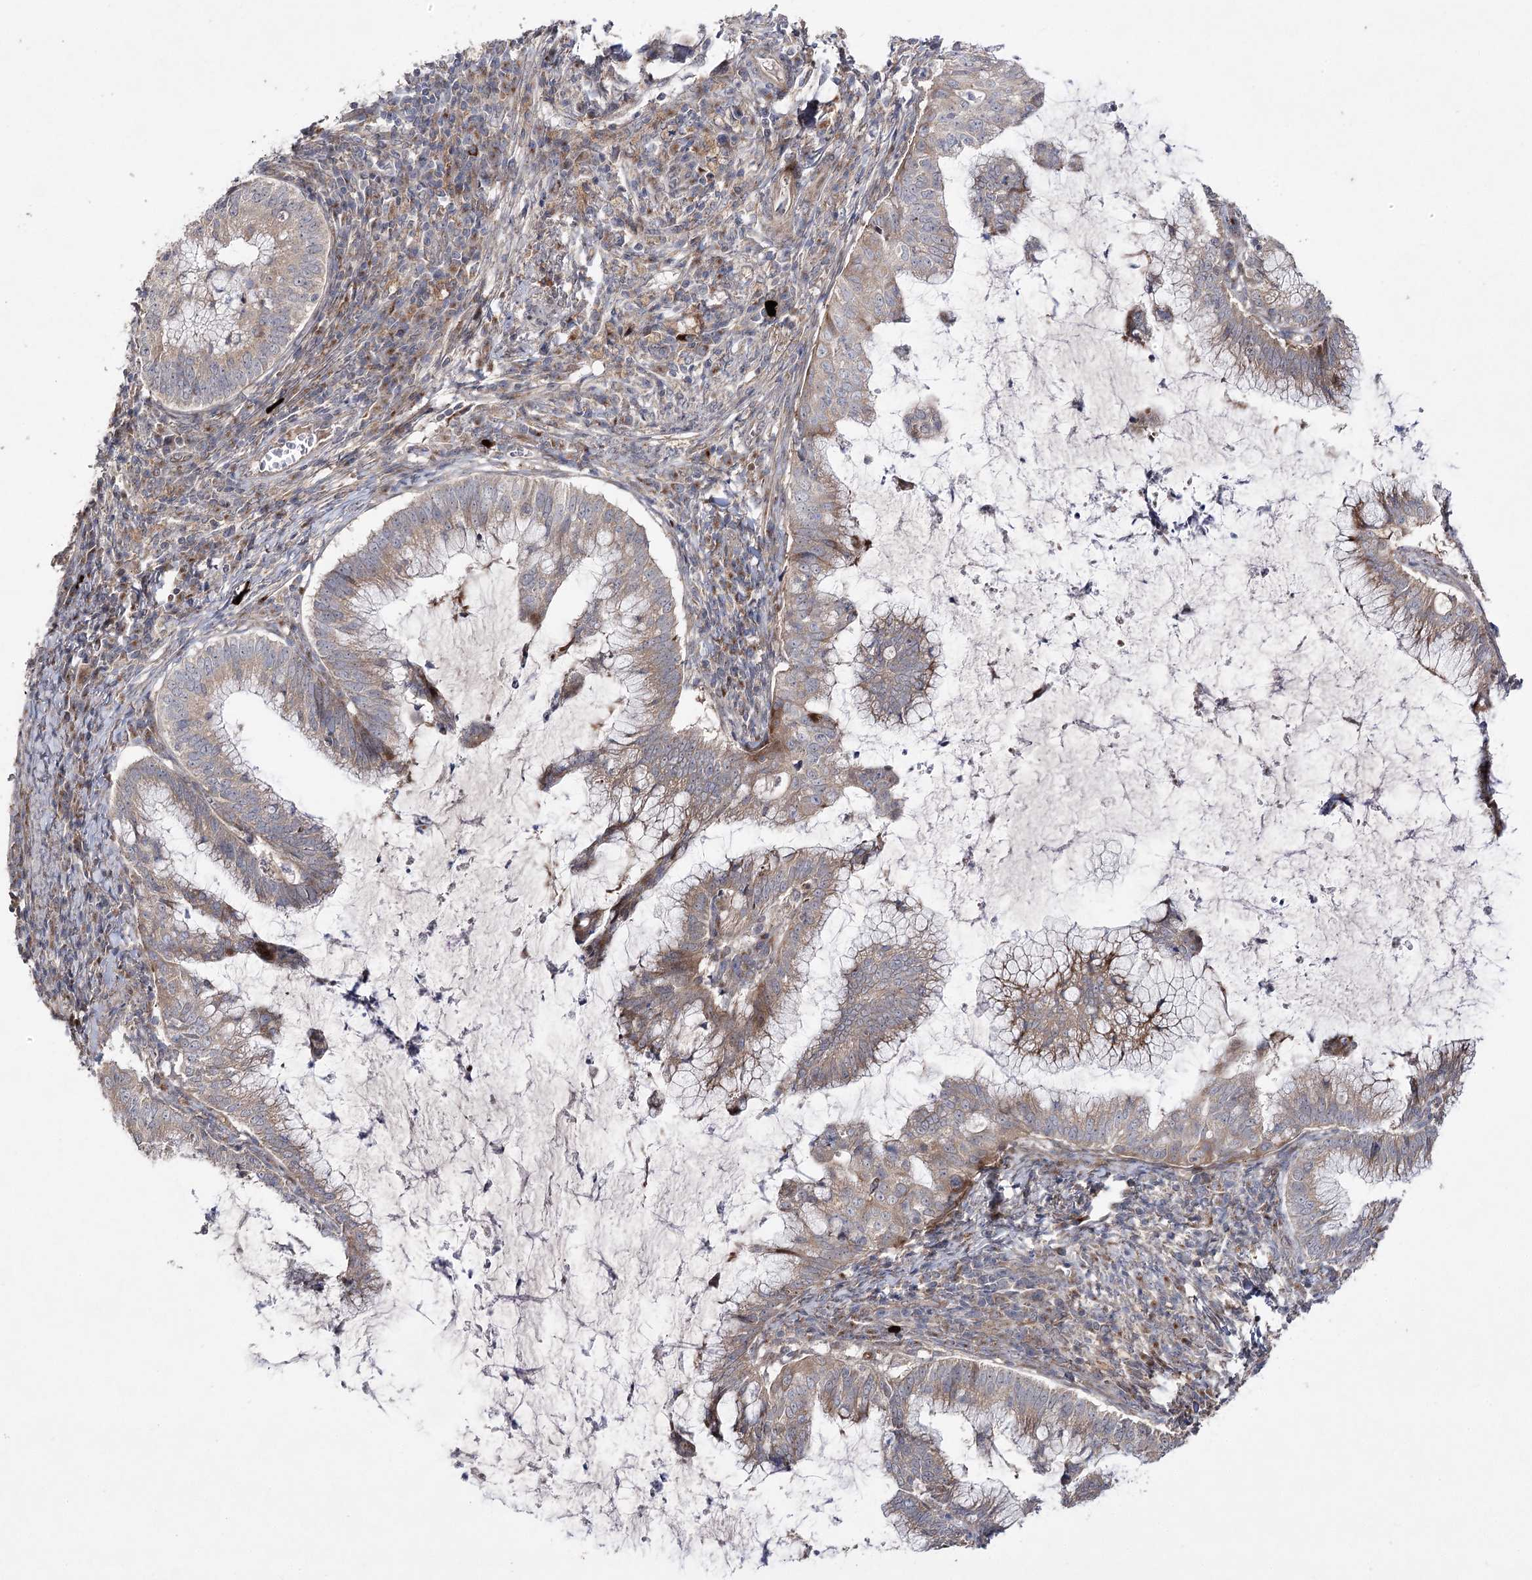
{"staining": {"intensity": "weak", "quantity": ">75%", "location": "cytoplasmic/membranous"}, "tissue": "cervical cancer", "cell_type": "Tumor cells", "image_type": "cancer", "snomed": [{"axis": "morphology", "description": "Adenocarcinoma, NOS"}, {"axis": "topography", "description": "Cervix"}], "caption": "Immunohistochemistry (IHC) micrograph of neoplastic tissue: cervical cancer (adenocarcinoma) stained using IHC reveals low levels of weak protein expression localized specifically in the cytoplasmic/membranous of tumor cells, appearing as a cytoplasmic/membranous brown color.", "gene": "OBSL1", "patient": {"sex": "female", "age": 36}}